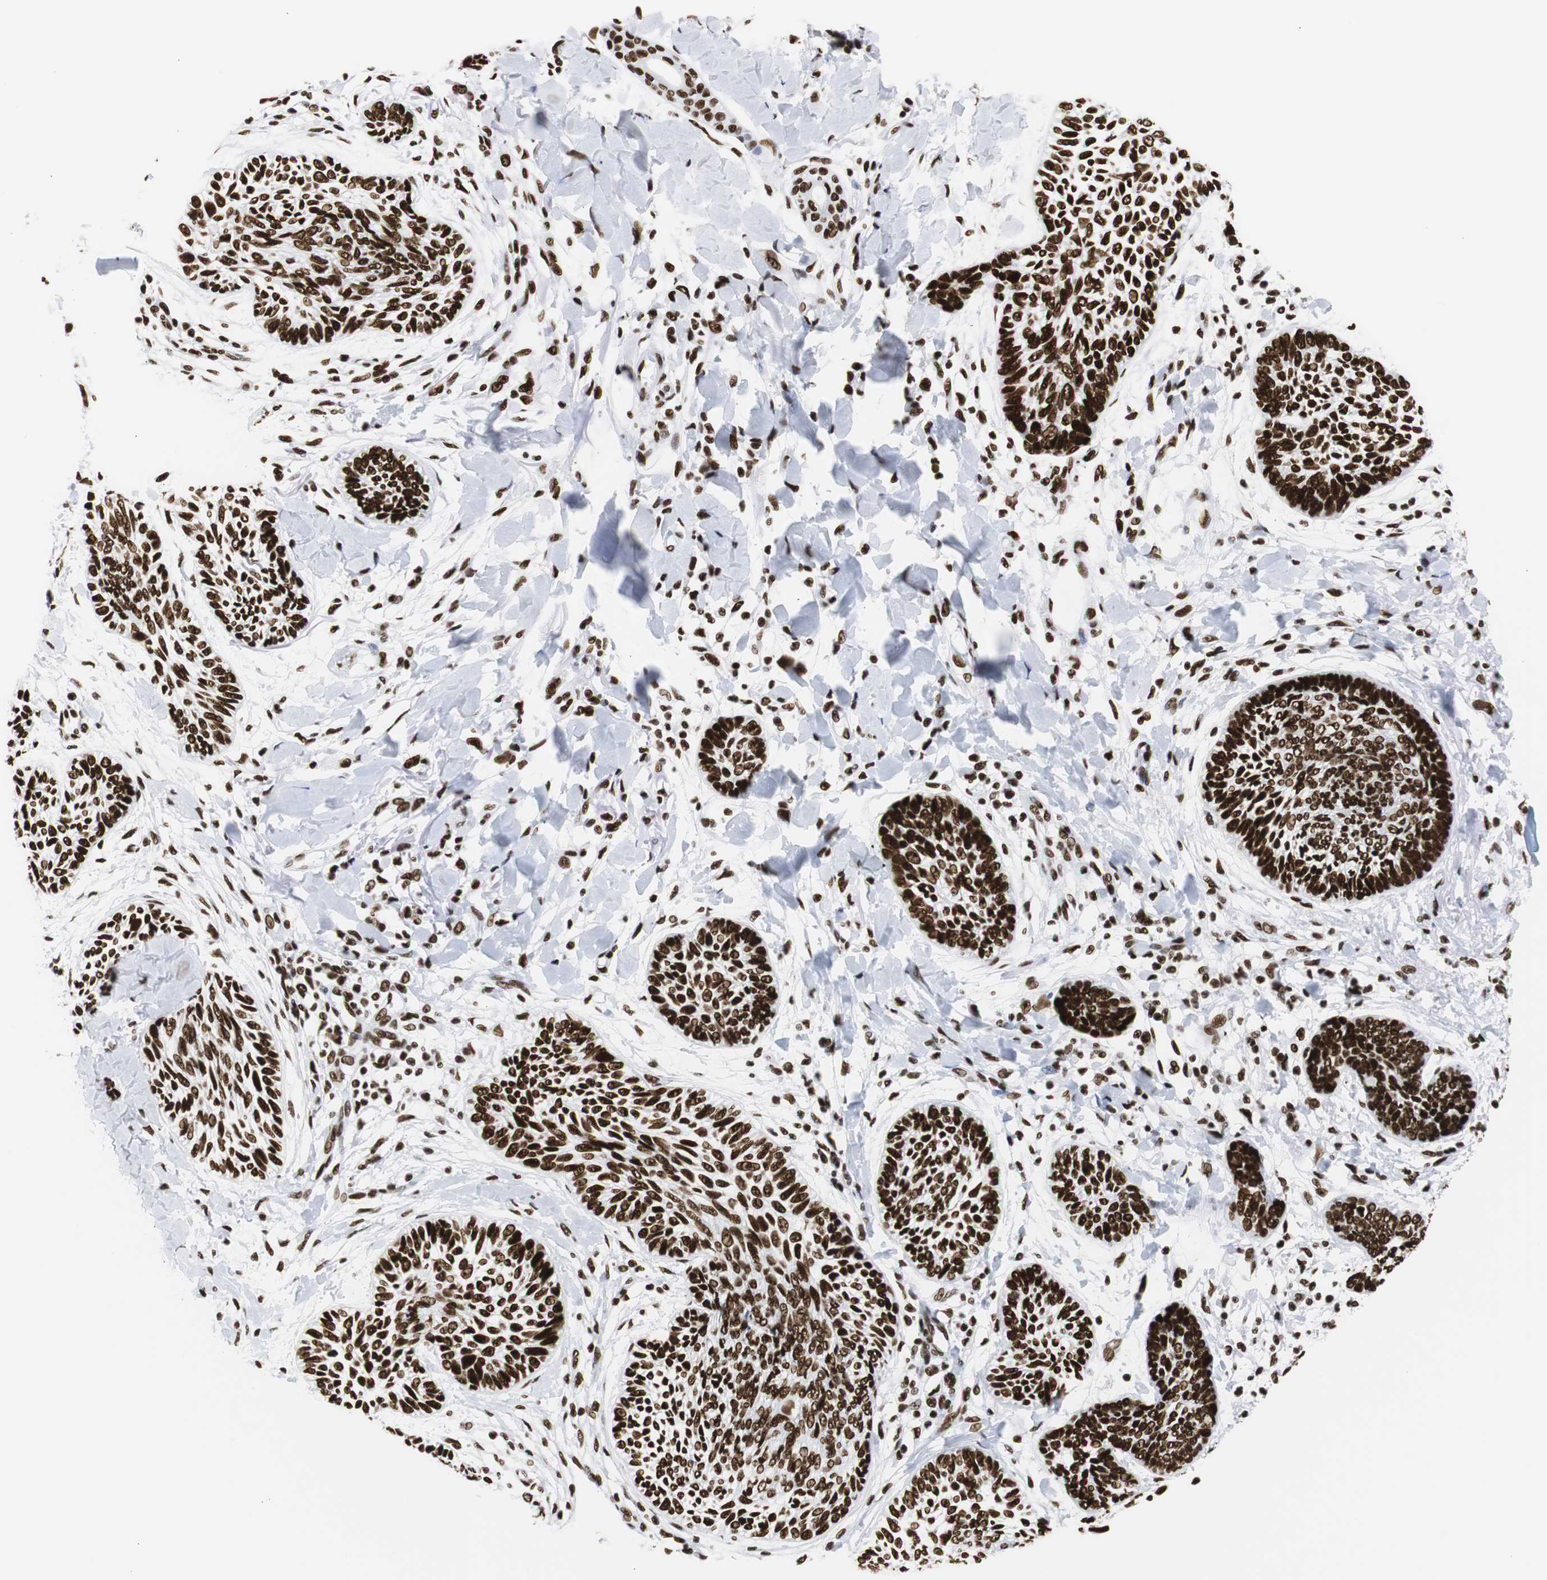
{"staining": {"intensity": "strong", "quantity": ">75%", "location": "nuclear"}, "tissue": "skin cancer", "cell_type": "Tumor cells", "image_type": "cancer", "snomed": [{"axis": "morphology", "description": "Papilloma, NOS"}, {"axis": "morphology", "description": "Basal cell carcinoma"}, {"axis": "topography", "description": "Skin"}], "caption": "Immunohistochemistry (IHC) (DAB) staining of skin cancer reveals strong nuclear protein expression in approximately >75% of tumor cells. The protein of interest is stained brown, and the nuclei are stained in blue (DAB (3,3'-diaminobenzidine) IHC with brightfield microscopy, high magnification).", "gene": "HNRNPH2", "patient": {"sex": "male", "age": 87}}